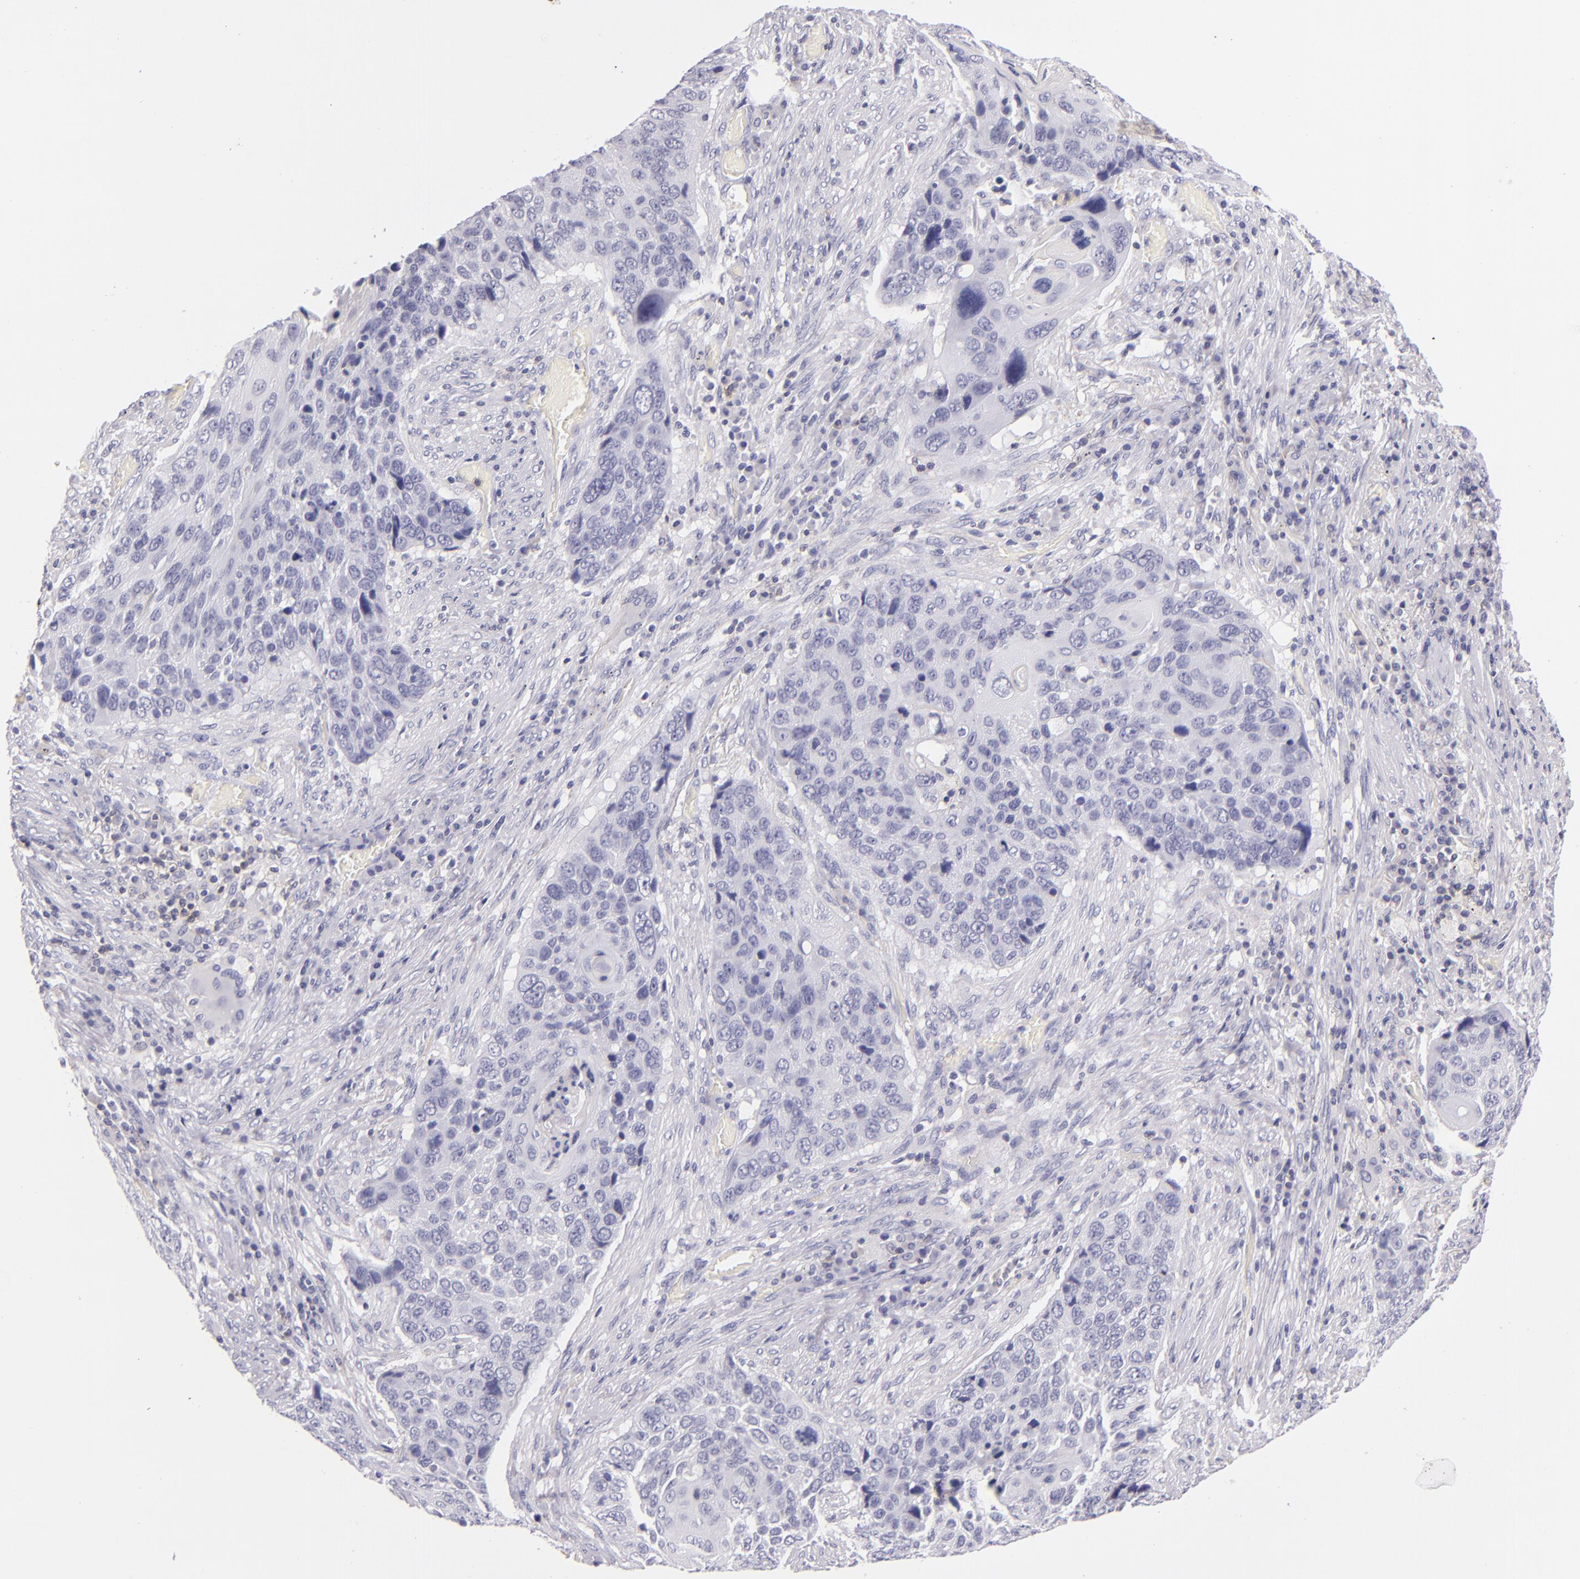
{"staining": {"intensity": "negative", "quantity": "none", "location": "none"}, "tissue": "lung cancer", "cell_type": "Tumor cells", "image_type": "cancer", "snomed": [{"axis": "morphology", "description": "Squamous cell carcinoma, NOS"}, {"axis": "topography", "description": "Lung"}], "caption": "Squamous cell carcinoma (lung) stained for a protein using immunohistochemistry shows no staining tumor cells.", "gene": "CD48", "patient": {"sex": "male", "age": 68}}